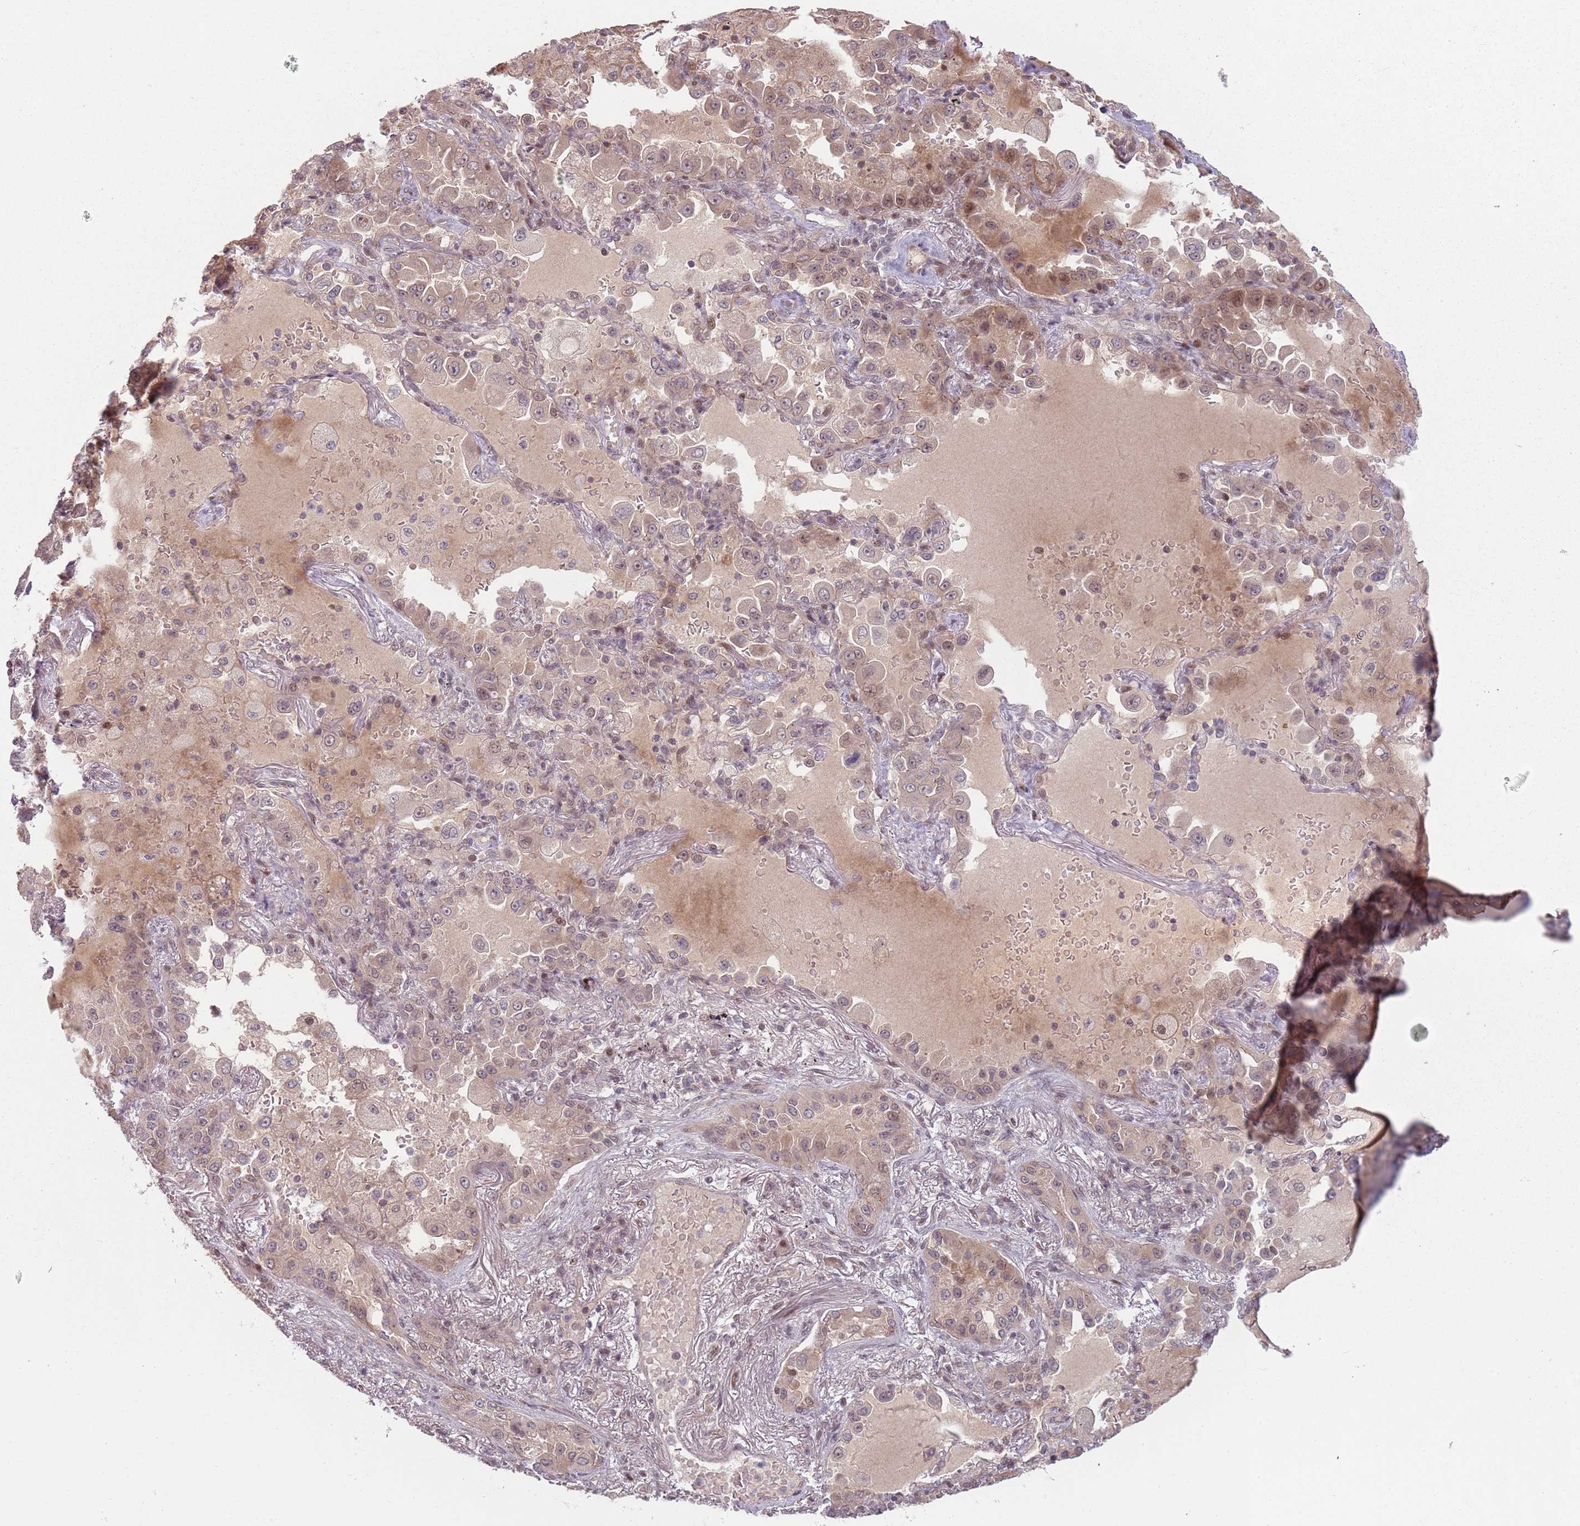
{"staining": {"intensity": "weak", "quantity": ">75%", "location": "nuclear"}, "tissue": "lung cancer", "cell_type": "Tumor cells", "image_type": "cancer", "snomed": [{"axis": "morphology", "description": "Squamous cell carcinoma, NOS"}, {"axis": "topography", "description": "Lung"}], "caption": "Weak nuclear staining is identified in about >75% of tumor cells in lung cancer.", "gene": "ADGRG1", "patient": {"sex": "male", "age": 74}}